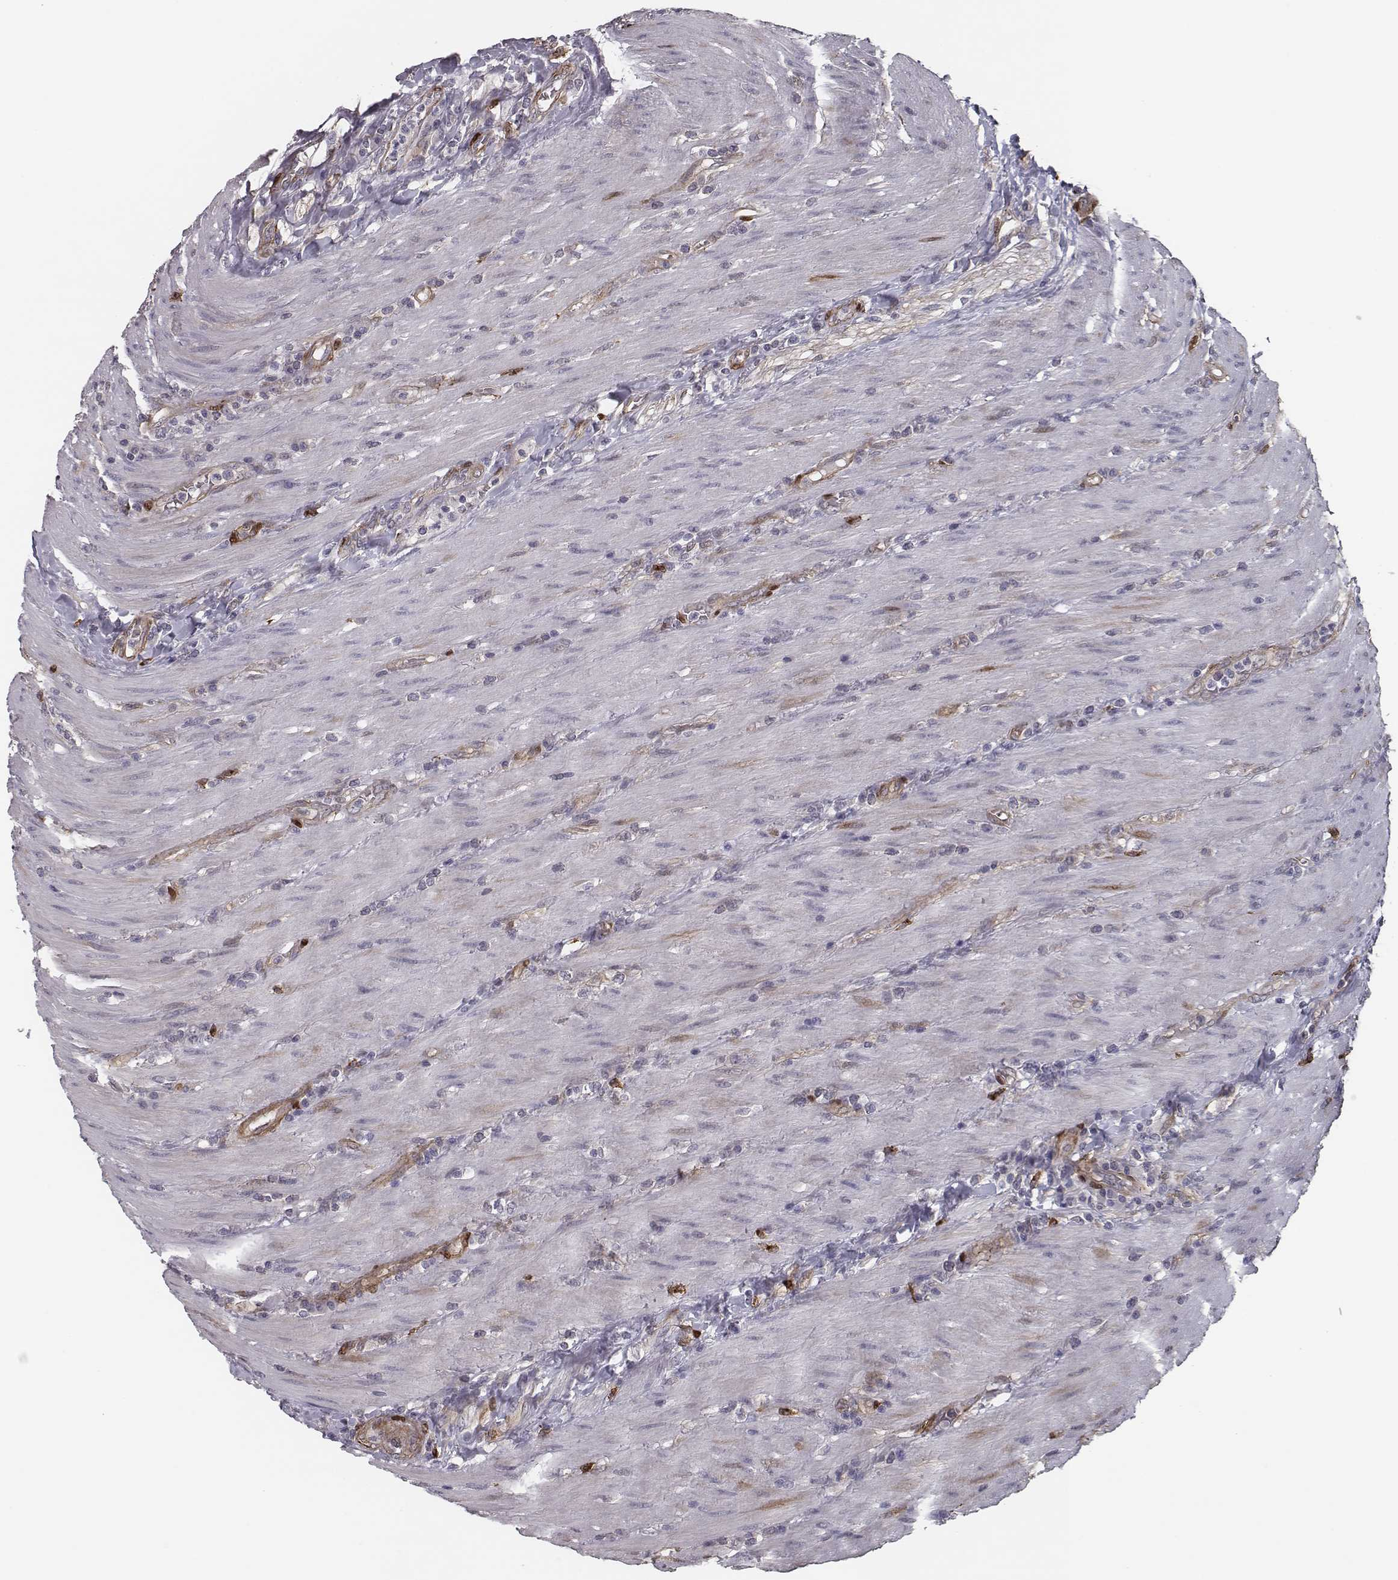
{"staining": {"intensity": "weak", "quantity": "<25%", "location": "cytoplasmic/membranous"}, "tissue": "colorectal cancer", "cell_type": "Tumor cells", "image_type": "cancer", "snomed": [{"axis": "morphology", "description": "Adenocarcinoma, NOS"}, {"axis": "topography", "description": "Colon"}], "caption": "This is an immunohistochemistry (IHC) image of adenocarcinoma (colorectal). There is no staining in tumor cells.", "gene": "ISYNA1", "patient": {"sex": "female", "age": 67}}